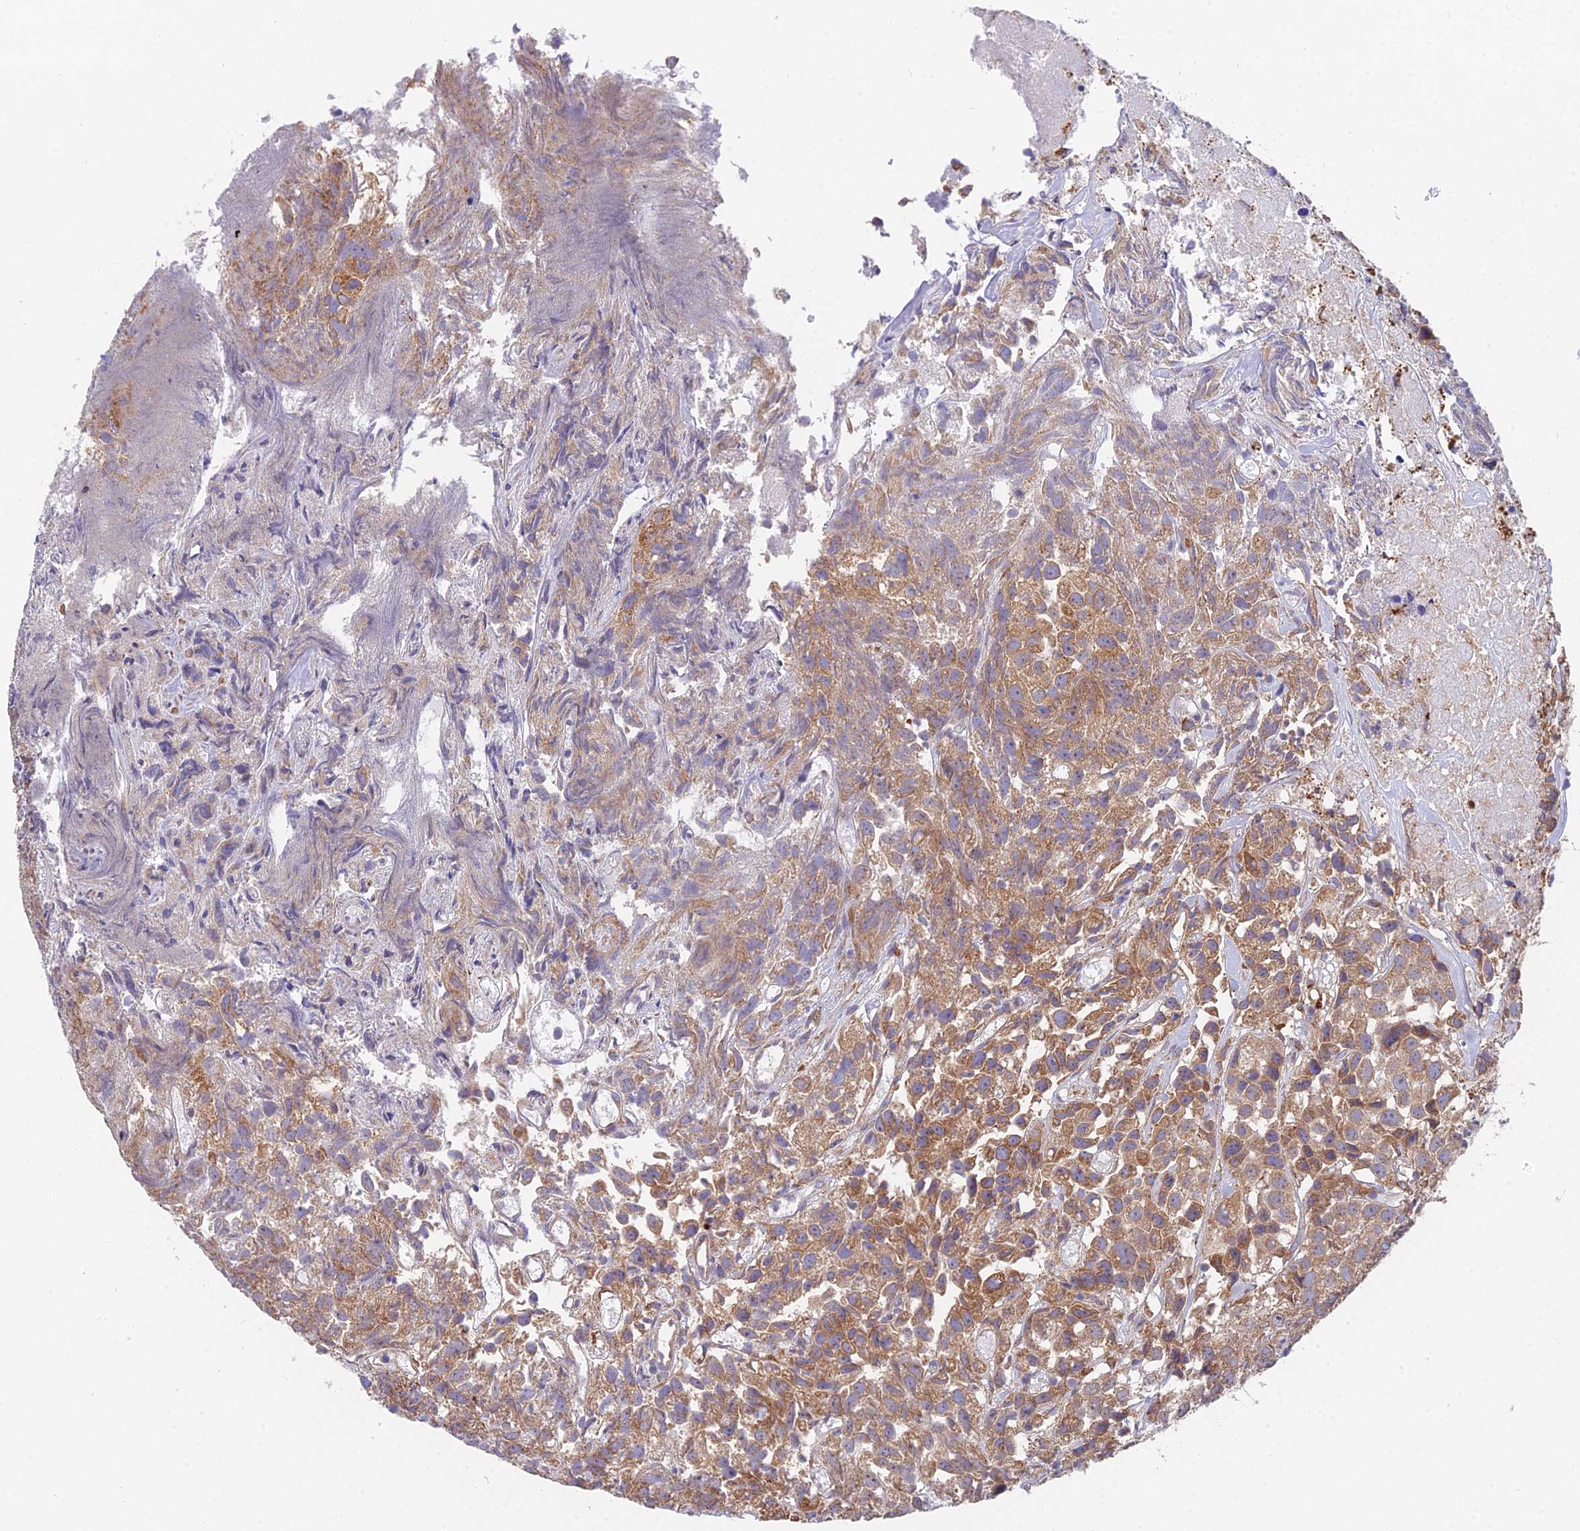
{"staining": {"intensity": "moderate", "quantity": ">75%", "location": "cytoplasmic/membranous"}, "tissue": "urothelial cancer", "cell_type": "Tumor cells", "image_type": "cancer", "snomed": [{"axis": "morphology", "description": "Urothelial carcinoma, High grade"}, {"axis": "topography", "description": "Urinary bladder"}], "caption": "Urothelial cancer stained with immunohistochemistry (IHC) displays moderate cytoplasmic/membranous positivity in approximately >75% of tumor cells. (IHC, brightfield microscopy, high magnification).", "gene": "TBC1D20", "patient": {"sex": "female", "age": 75}}